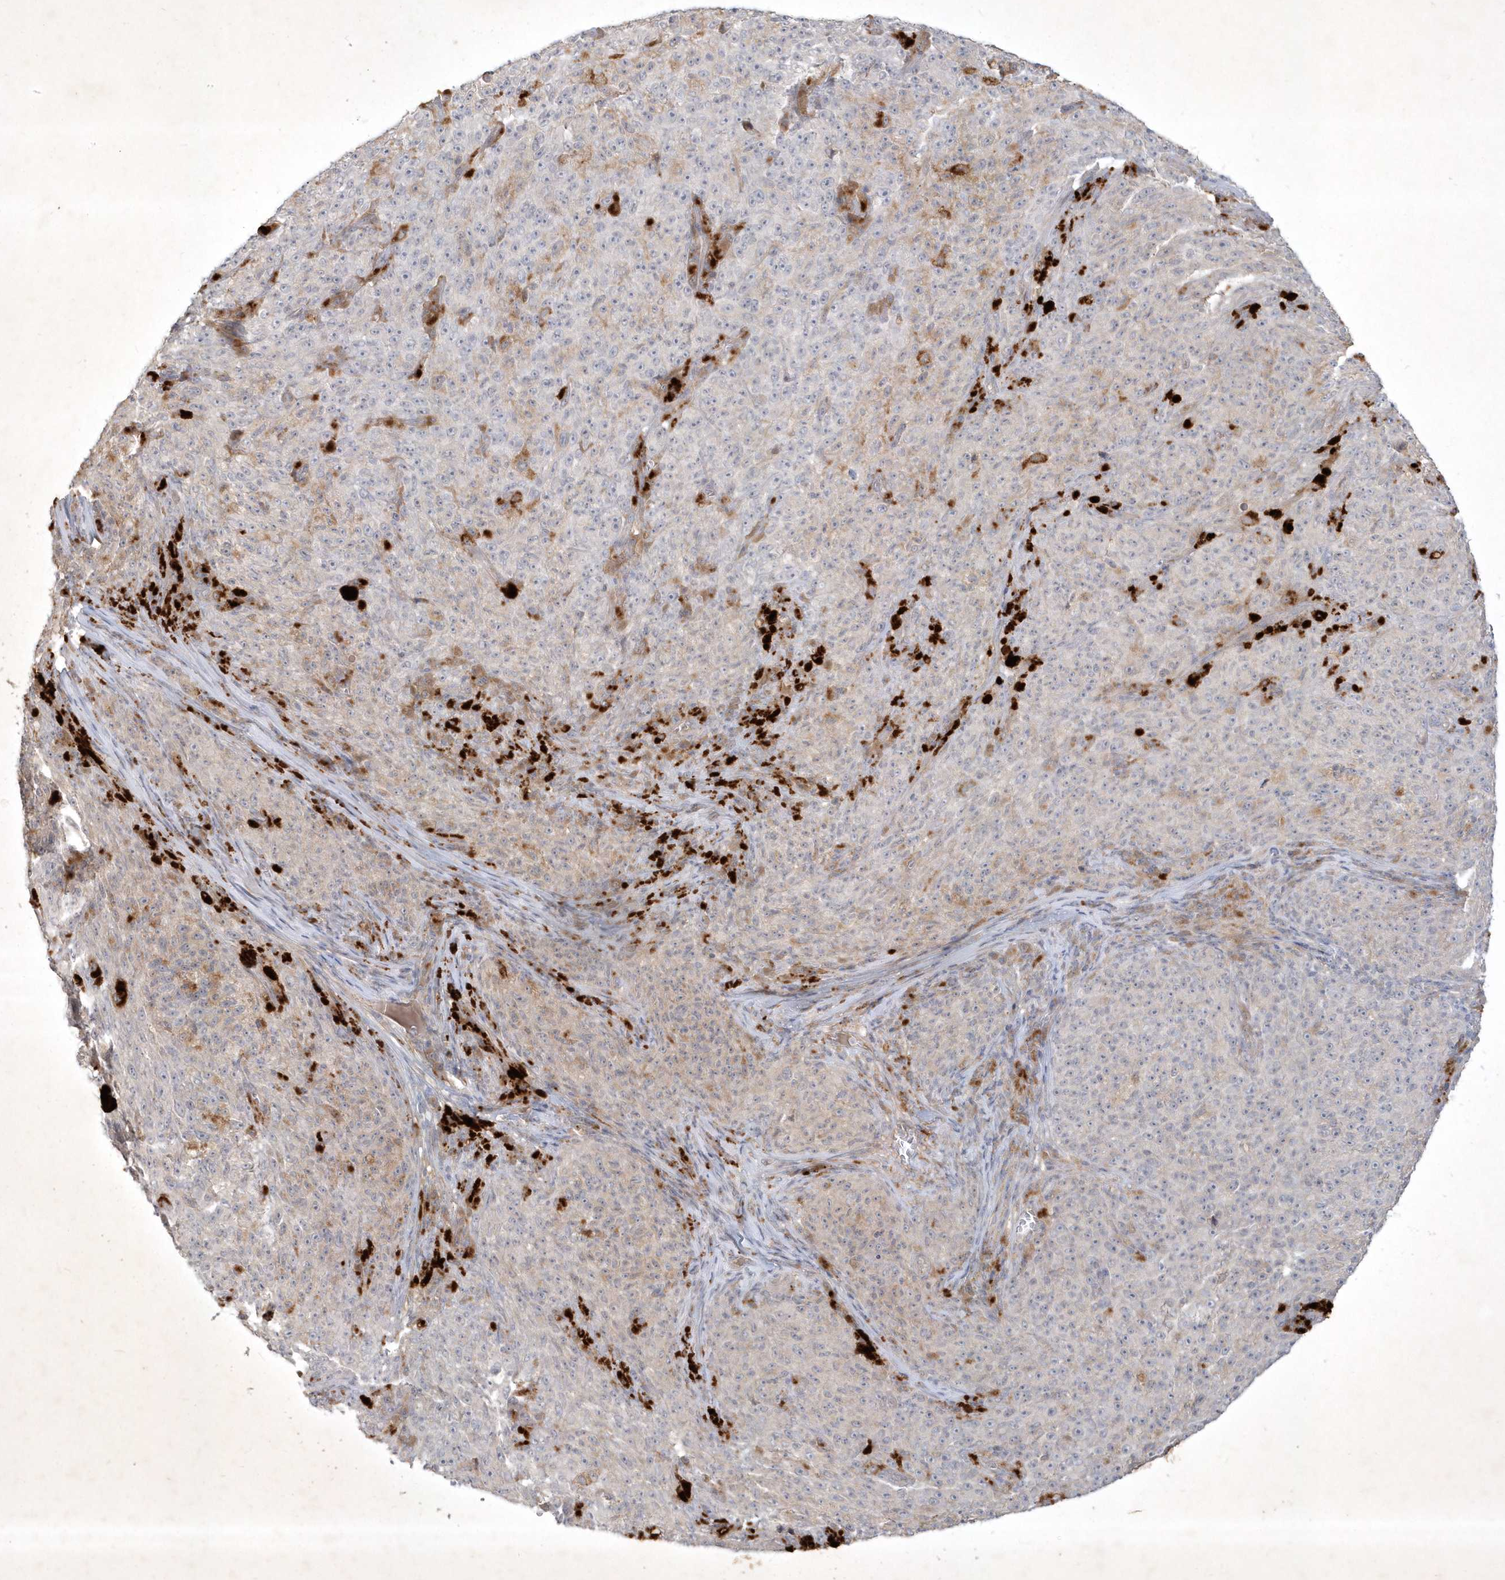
{"staining": {"intensity": "weak", "quantity": "<25%", "location": "cytoplasmic/membranous"}, "tissue": "melanoma", "cell_type": "Tumor cells", "image_type": "cancer", "snomed": [{"axis": "morphology", "description": "Malignant melanoma, NOS"}, {"axis": "topography", "description": "Skin"}], "caption": "This histopathology image is of melanoma stained with immunohistochemistry to label a protein in brown with the nuclei are counter-stained blue. There is no staining in tumor cells.", "gene": "BOD1", "patient": {"sex": "female", "age": 82}}